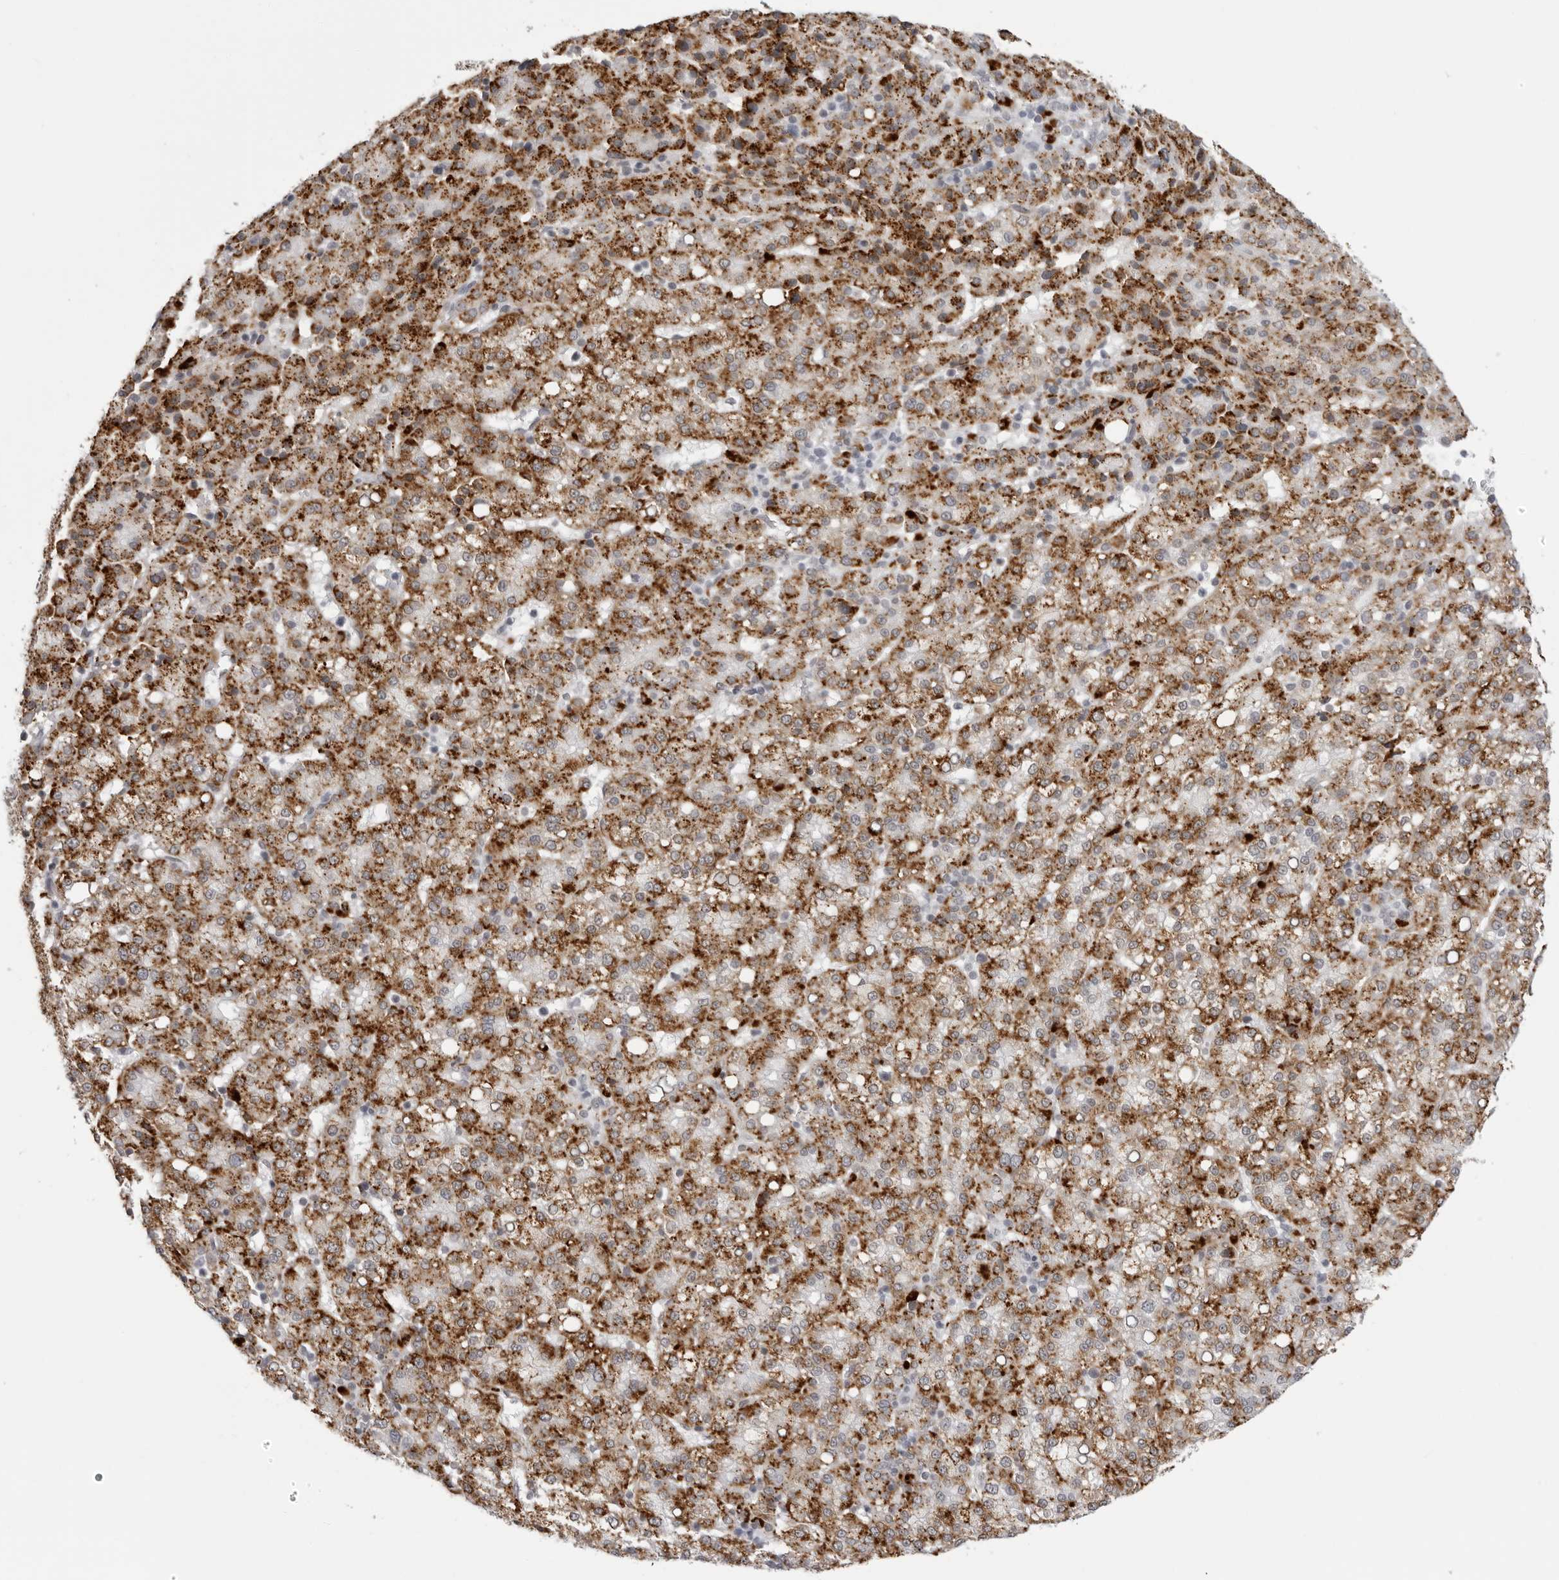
{"staining": {"intensity": "strong", "quantity": ">75%", "location": "cytoplasmic/membranous"}, "tissue": "liver cancer", "cell_type": "Tumor cells", "image_type": "cancer", "snomed": [{"axis": "morphology", "description": "Carcinoma, Hepatocellular, NOS"}, {"axis": "topography", "description": "Liver"}], "caption": "A high-resolution histopathology image shows IHC staining of hepatocellular carcinoma (liver), which demonstrates strong cytoplasmic/membranous positivity in approximately >75% of tumor cells. (DAB (3,3'-diaminobenzidine) IHC, brown staining for protein, blue staining for nuclei).", "gene": "IL25", "patient": {"sex": "female", "age": 58}}